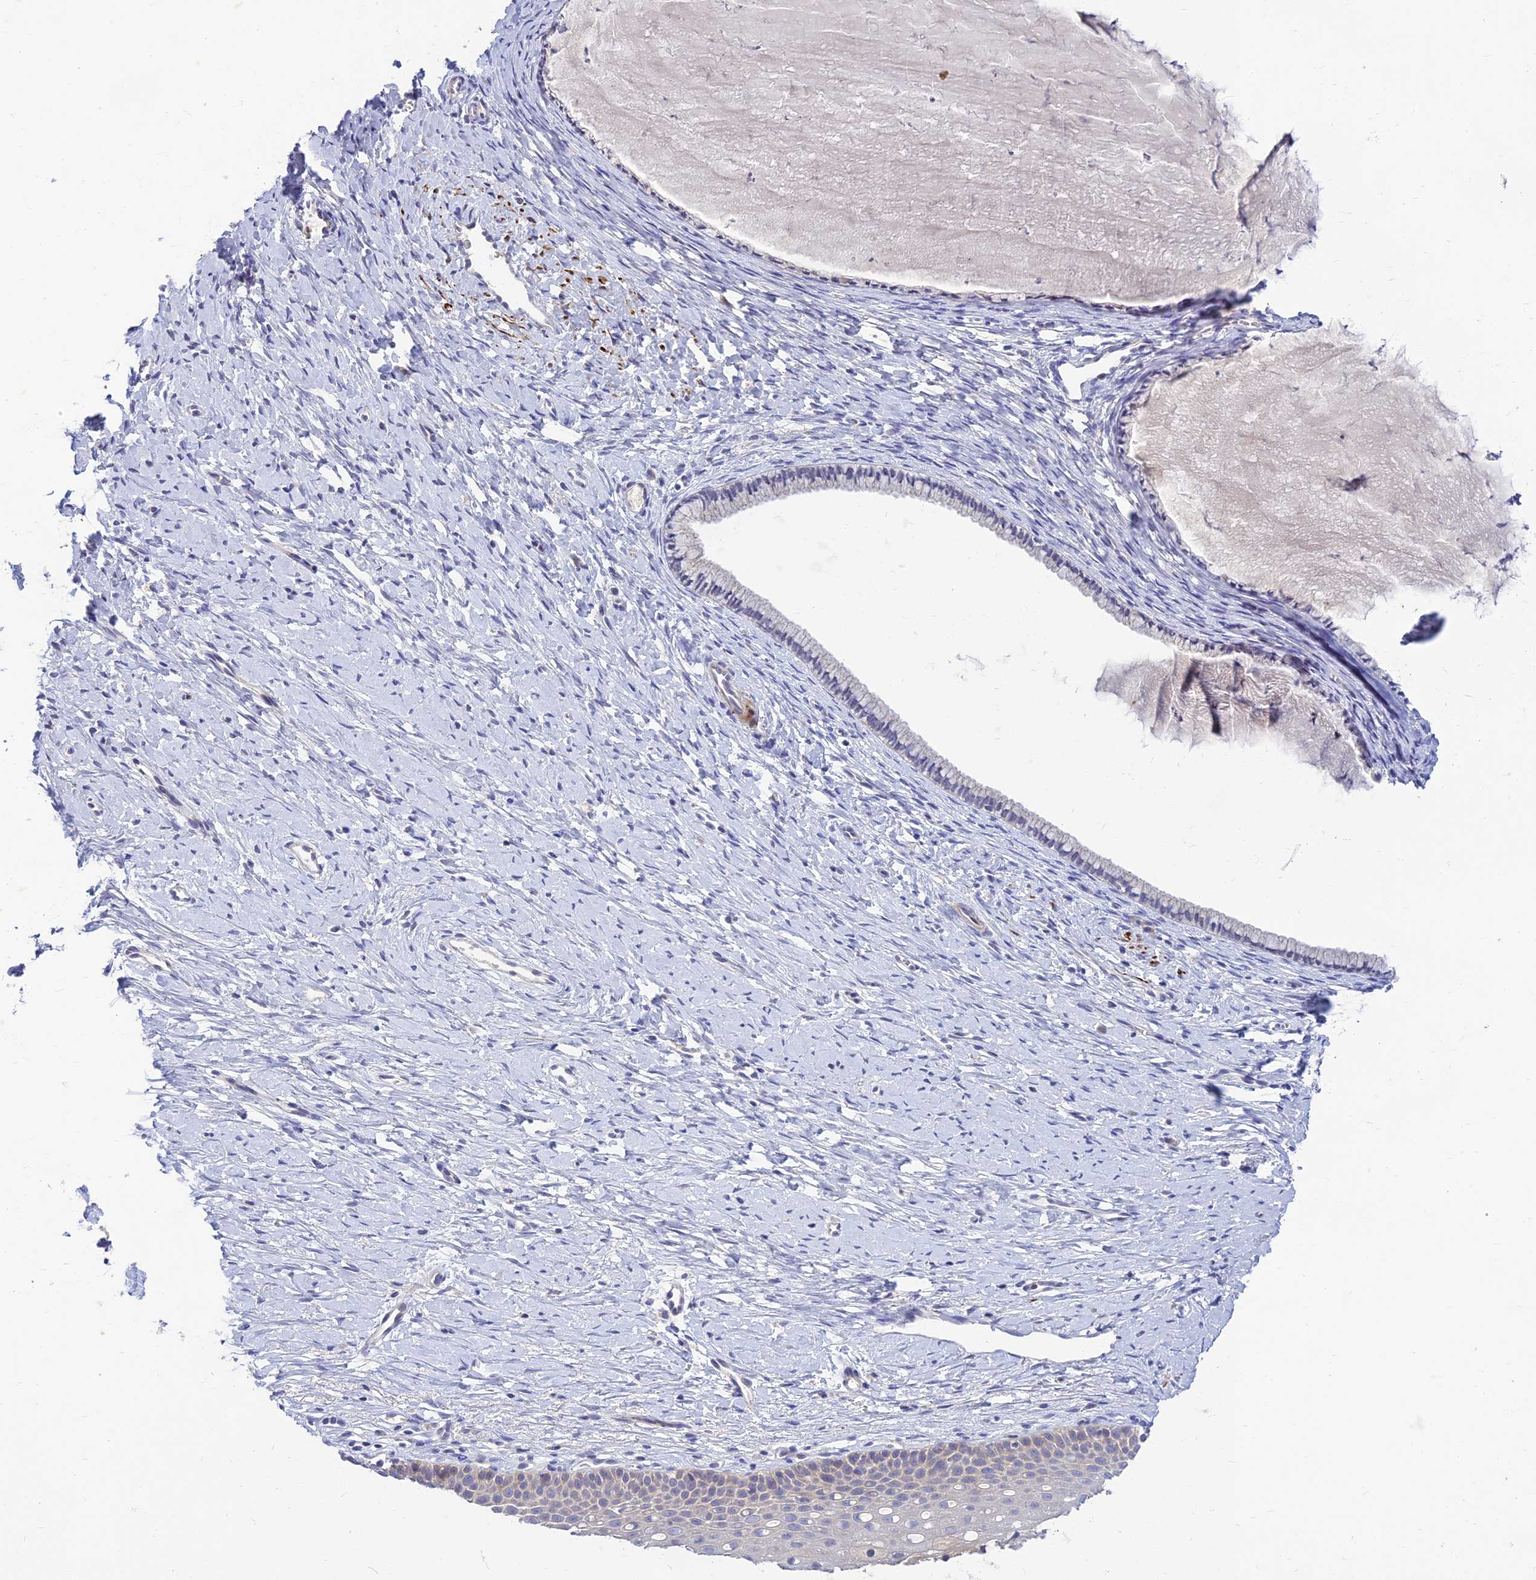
{"staining": {"intensity": "negative", "quantity": "none", "location": "none"}, "tissue": "cervix", "cell_type": "Glandular cells", "image_type": "normal", "snomed": [{"axis": "morphology", "description": "Normal tissue, NOS"}, {"axis": "topography", "description": "Cervix"}], "caption": "Histopathology image shows no significant protein staining in glandular cells of benign cervix.", "gene": "CLIP4", "patient": {"sex": "female", "age": 36}}